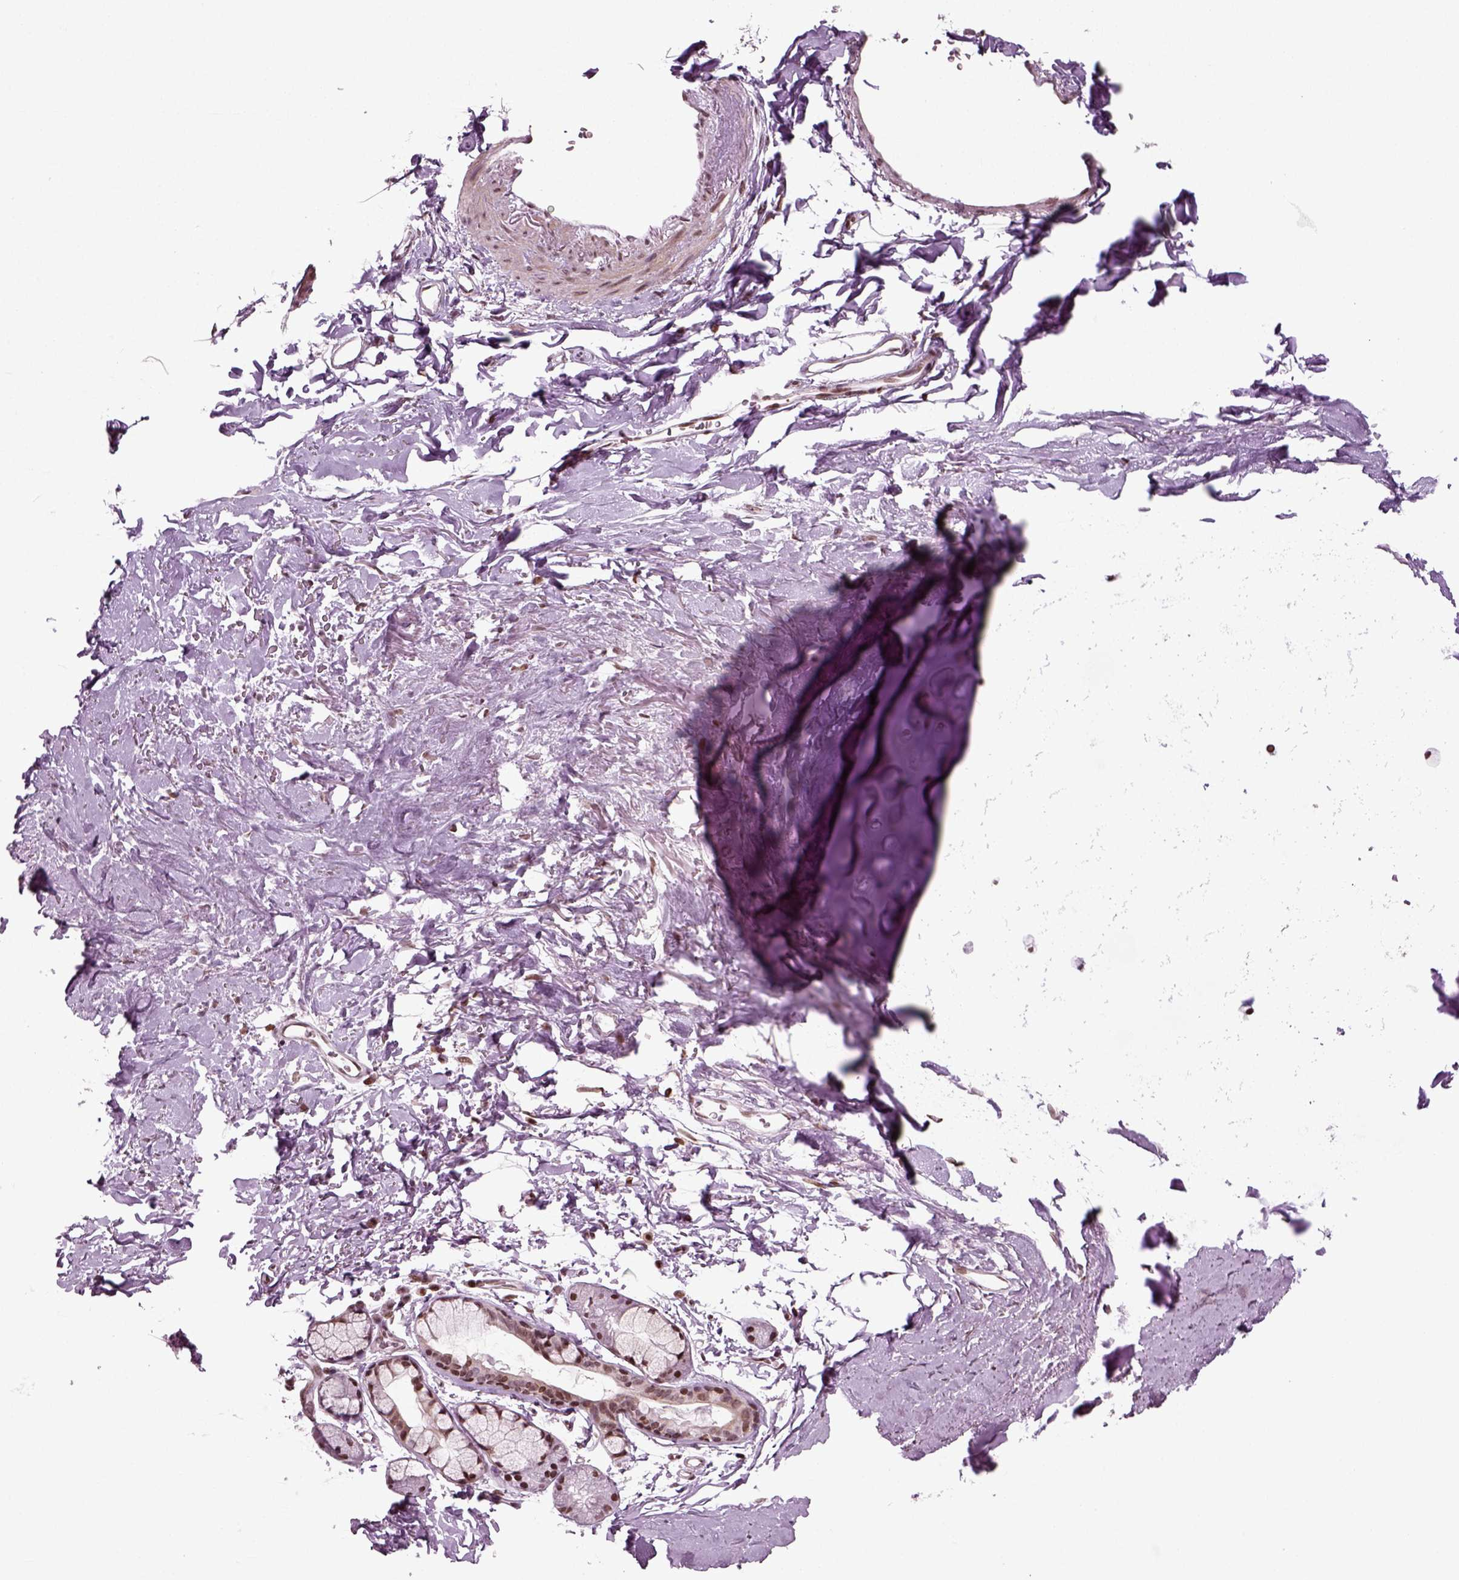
{"staining": {"intensity": "moderate", "quantity": "<25%", "location": "nuclear"}, "tissue": "soft tissue", "cell_type": "Chondrocytes", "image_type": "normal", "snomed": [{"axis": "morphology", "description": "Normal tissue, NOS"}, {"axis": "topography", "description": "Cartilage tissue"}, {"axis": "topography", "description": "Bronchus"}], "caption": "The photomicrograph demonstrates immunohistochemical staining of benign soft tissue. There is moderate nuclear positivity is present in approximately <25% of chondrocytes. Immunohistochemistry (ihc) stains the protein in brown and the nuclei are stained blue.", "gene": "HEYL", "patient": {"sex": "female", "age": 79}}